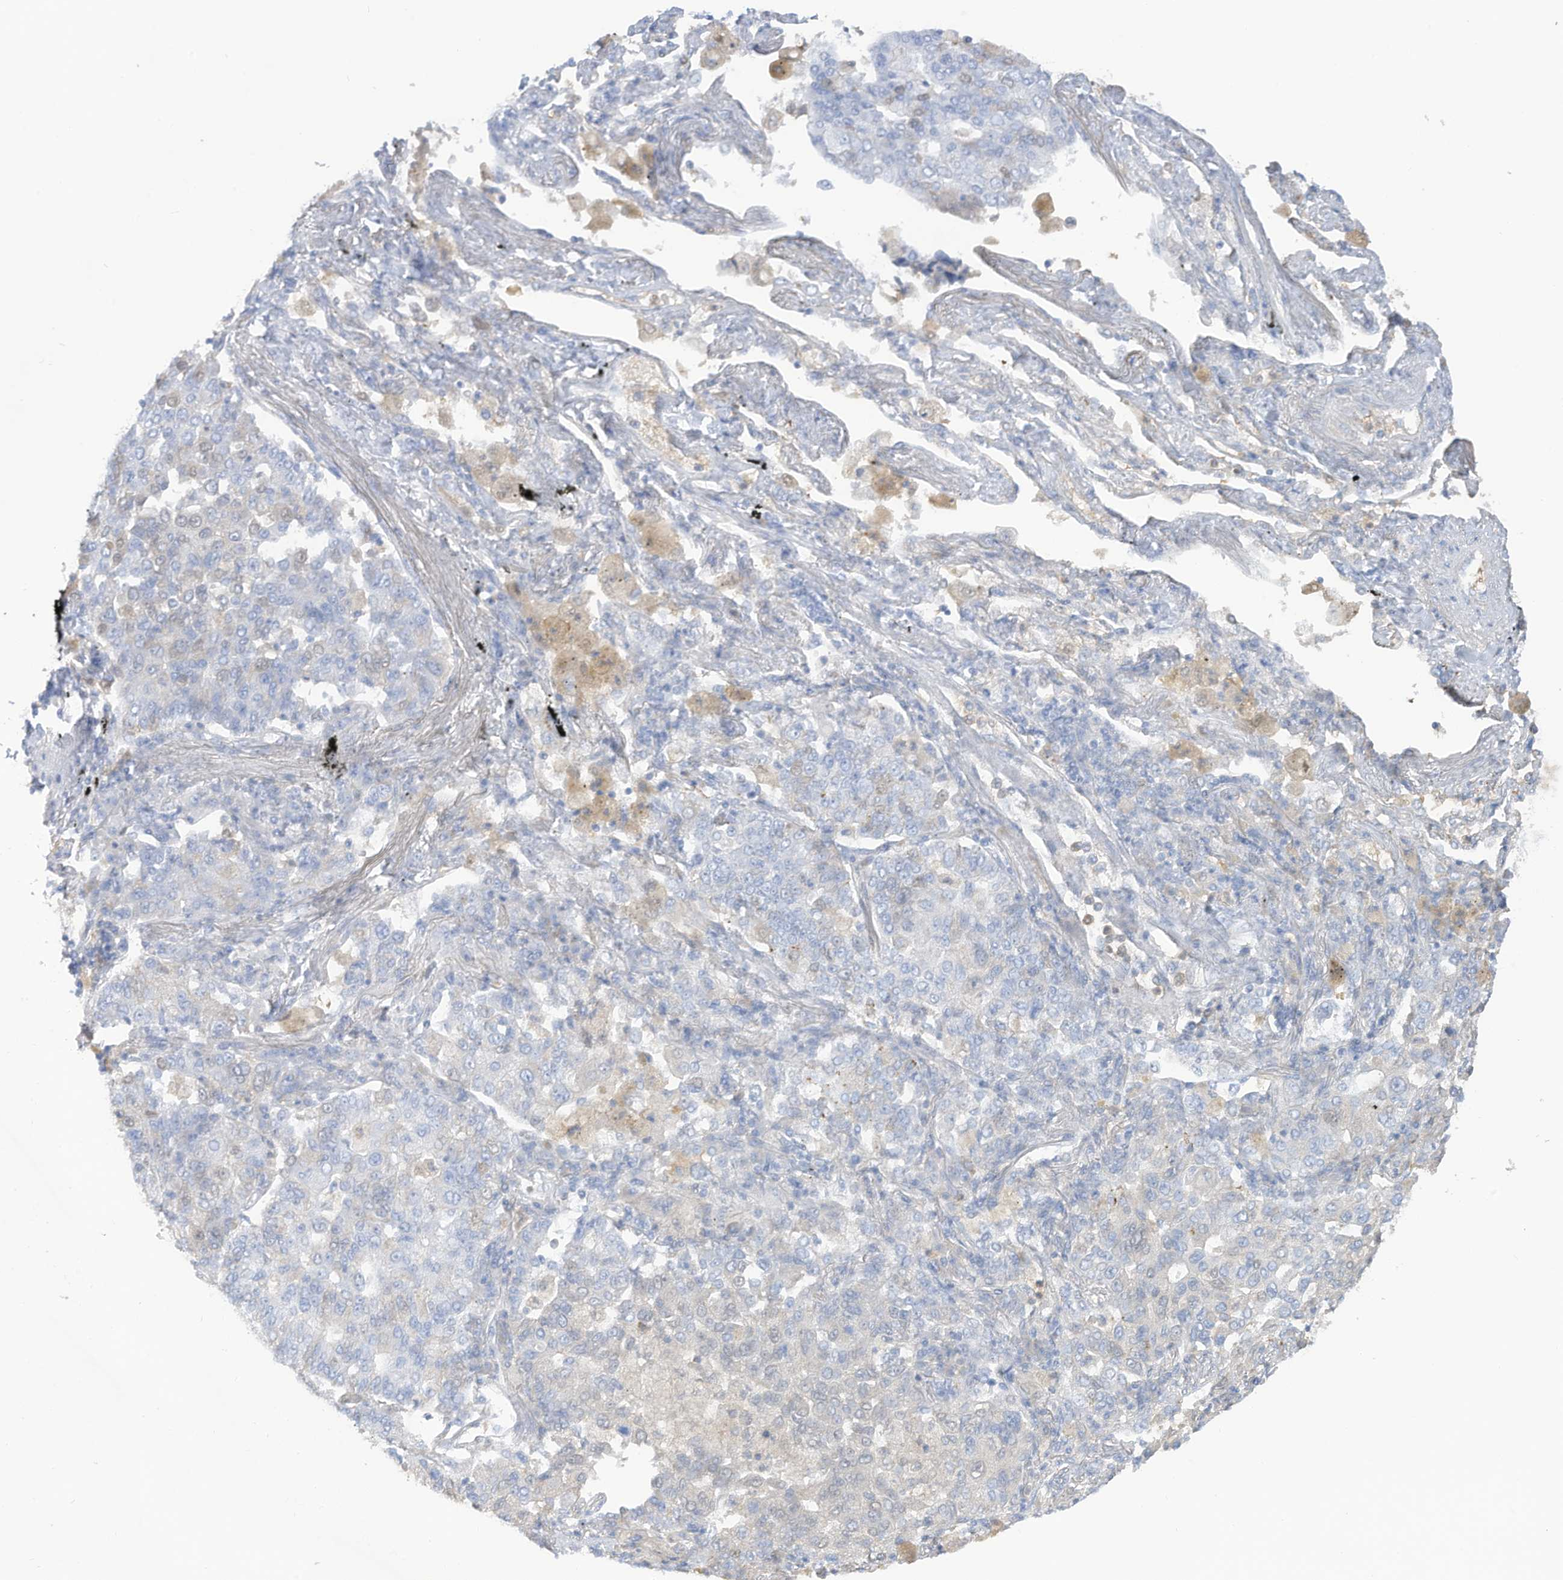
{"staining": {"intensity": "negative", "quantity": "none", "location": "none"}, "tissue": "lung cancer", "cell_type": "Tumor cells", "image_type": "cancer", "snomed": [{"axis": "morphology", "description": "Adenocarcinoma, NOS"}, {"axis": "topography", "description": "Lung"}], "caption": "Protein analysis of lung cancer exhibits no significant staining in tumor cells. The staining is performed using DAB brown chromogen with nuclei counter-stained in using hematoxylin.", "gene": "HSD17B13", "patient": {"sex": "male", "age": 49}}